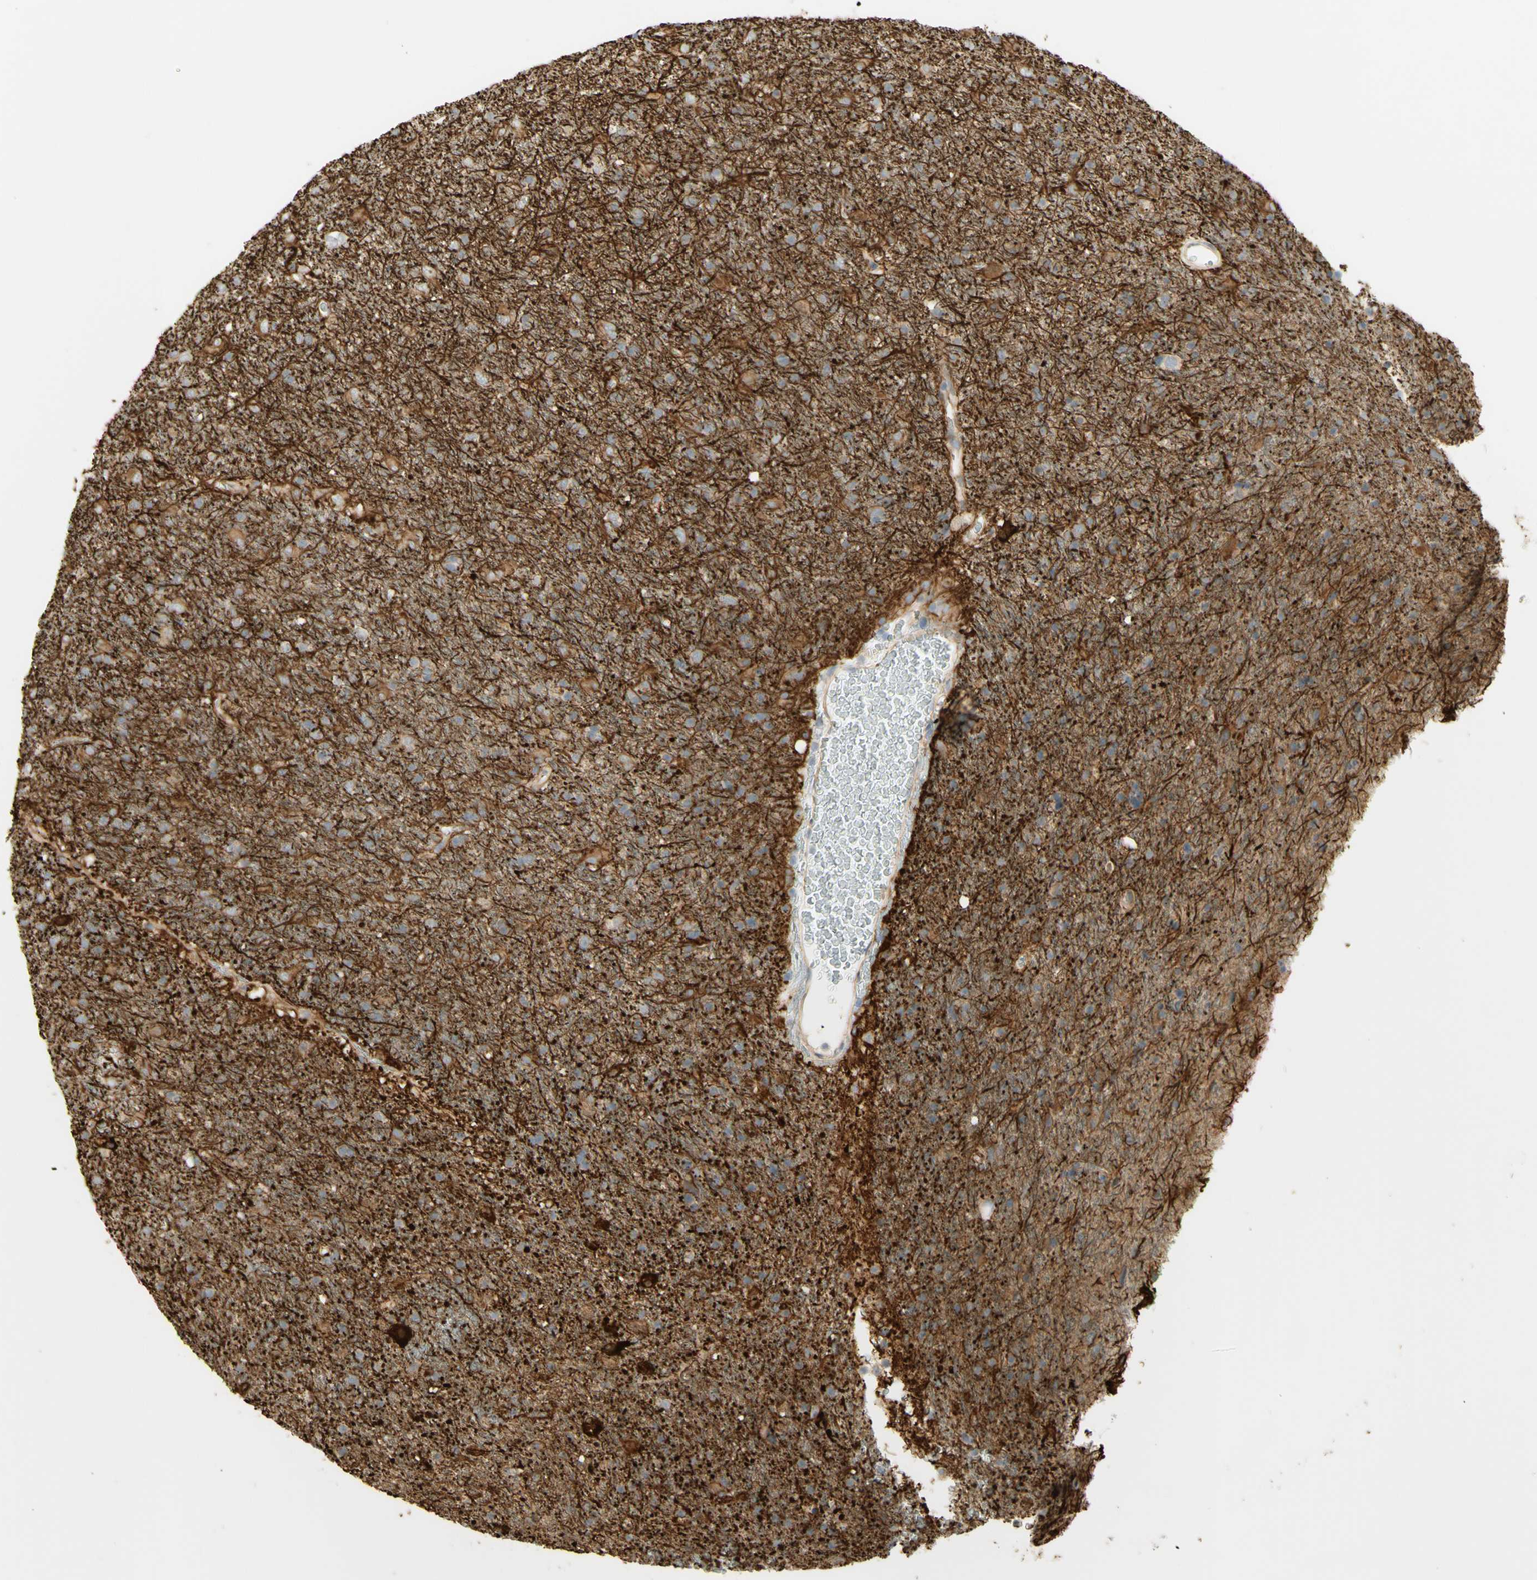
{"staining": {"intensity": "moderate", "quantity": ">75%", "location": "cytoplasmic/membranous"}, "tissue": "glioma", "cell_type": "Tumor cells", "image_type": "cancer", "snomed": [{"axis": "morphology", "description": "Glioma, malignant, Low grade"}, {"axis": "topography", "description": "Brain"}], "caption": "Malignant glioma (low-grade) stained with immunohistochemistry (IHC) exhibits moderate cytoplasmic/membranous positivity in approximately >75% of tumor cells.", "gene": "KIF11", "patient": {"sex": "male", "age": 77}}